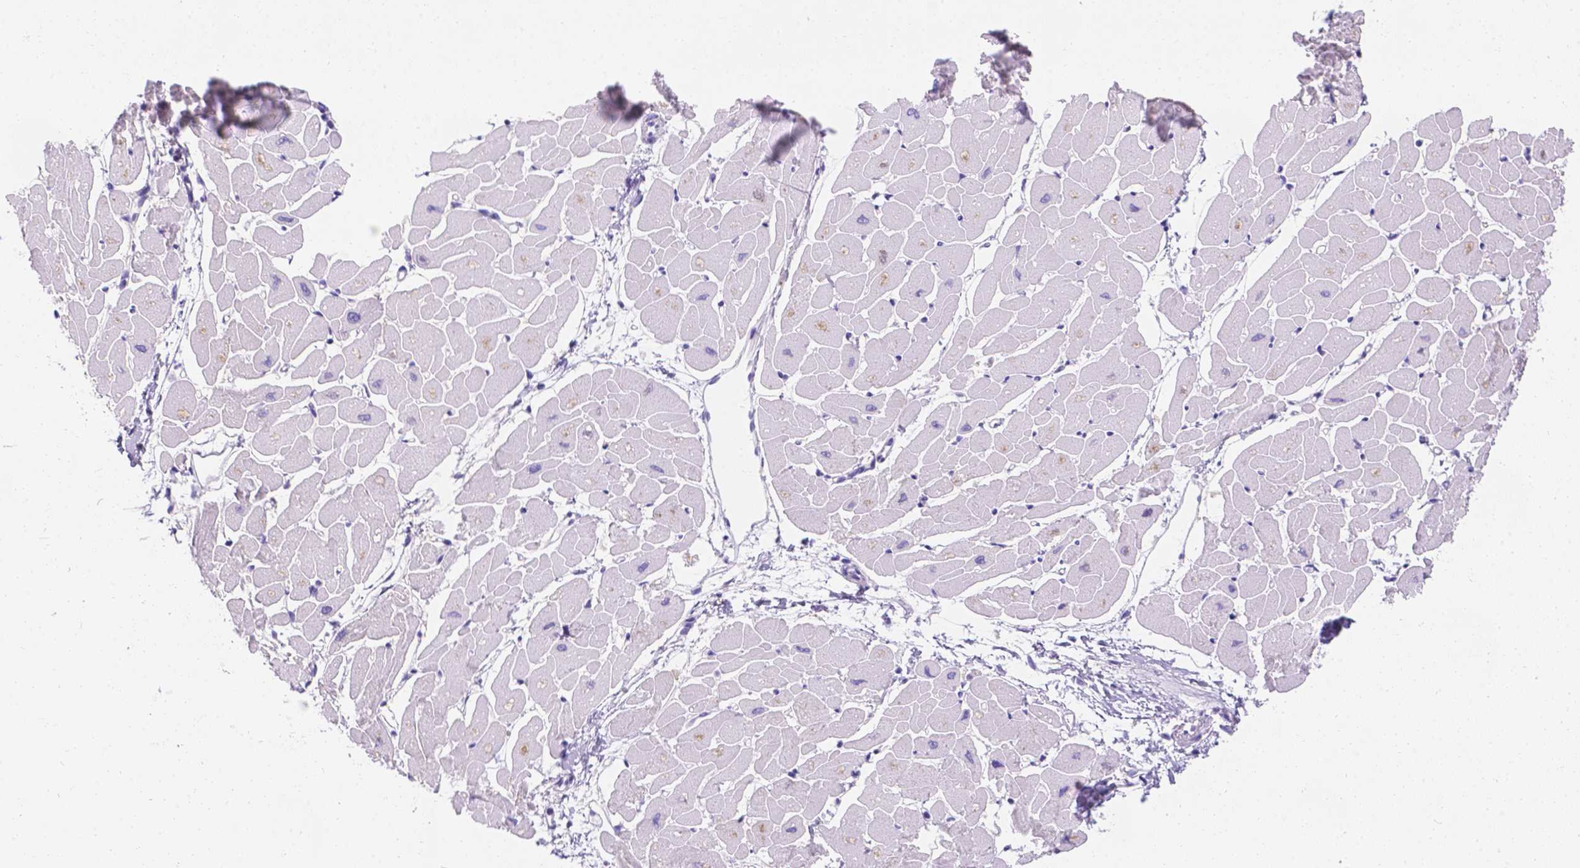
{"staining": {"intensity": "negative", "quantity": "none", "location": "none"}, "tissue": "heart muscle", "cell_type": "Cardiomyocytes", "image_type": "normal", "snomed": [{"axis": "morphology", "description": "Normal tissue, NOS"}, {"axis": "topography", "description": "Heart"}], "caption": "IHC micrograph of unremarkable heart muscle stained for a protein (brown), which demonstrates no positivity in cardiomyocytes.", "gene": "MLN", "patient": {"sex": "male", "age": 57}}